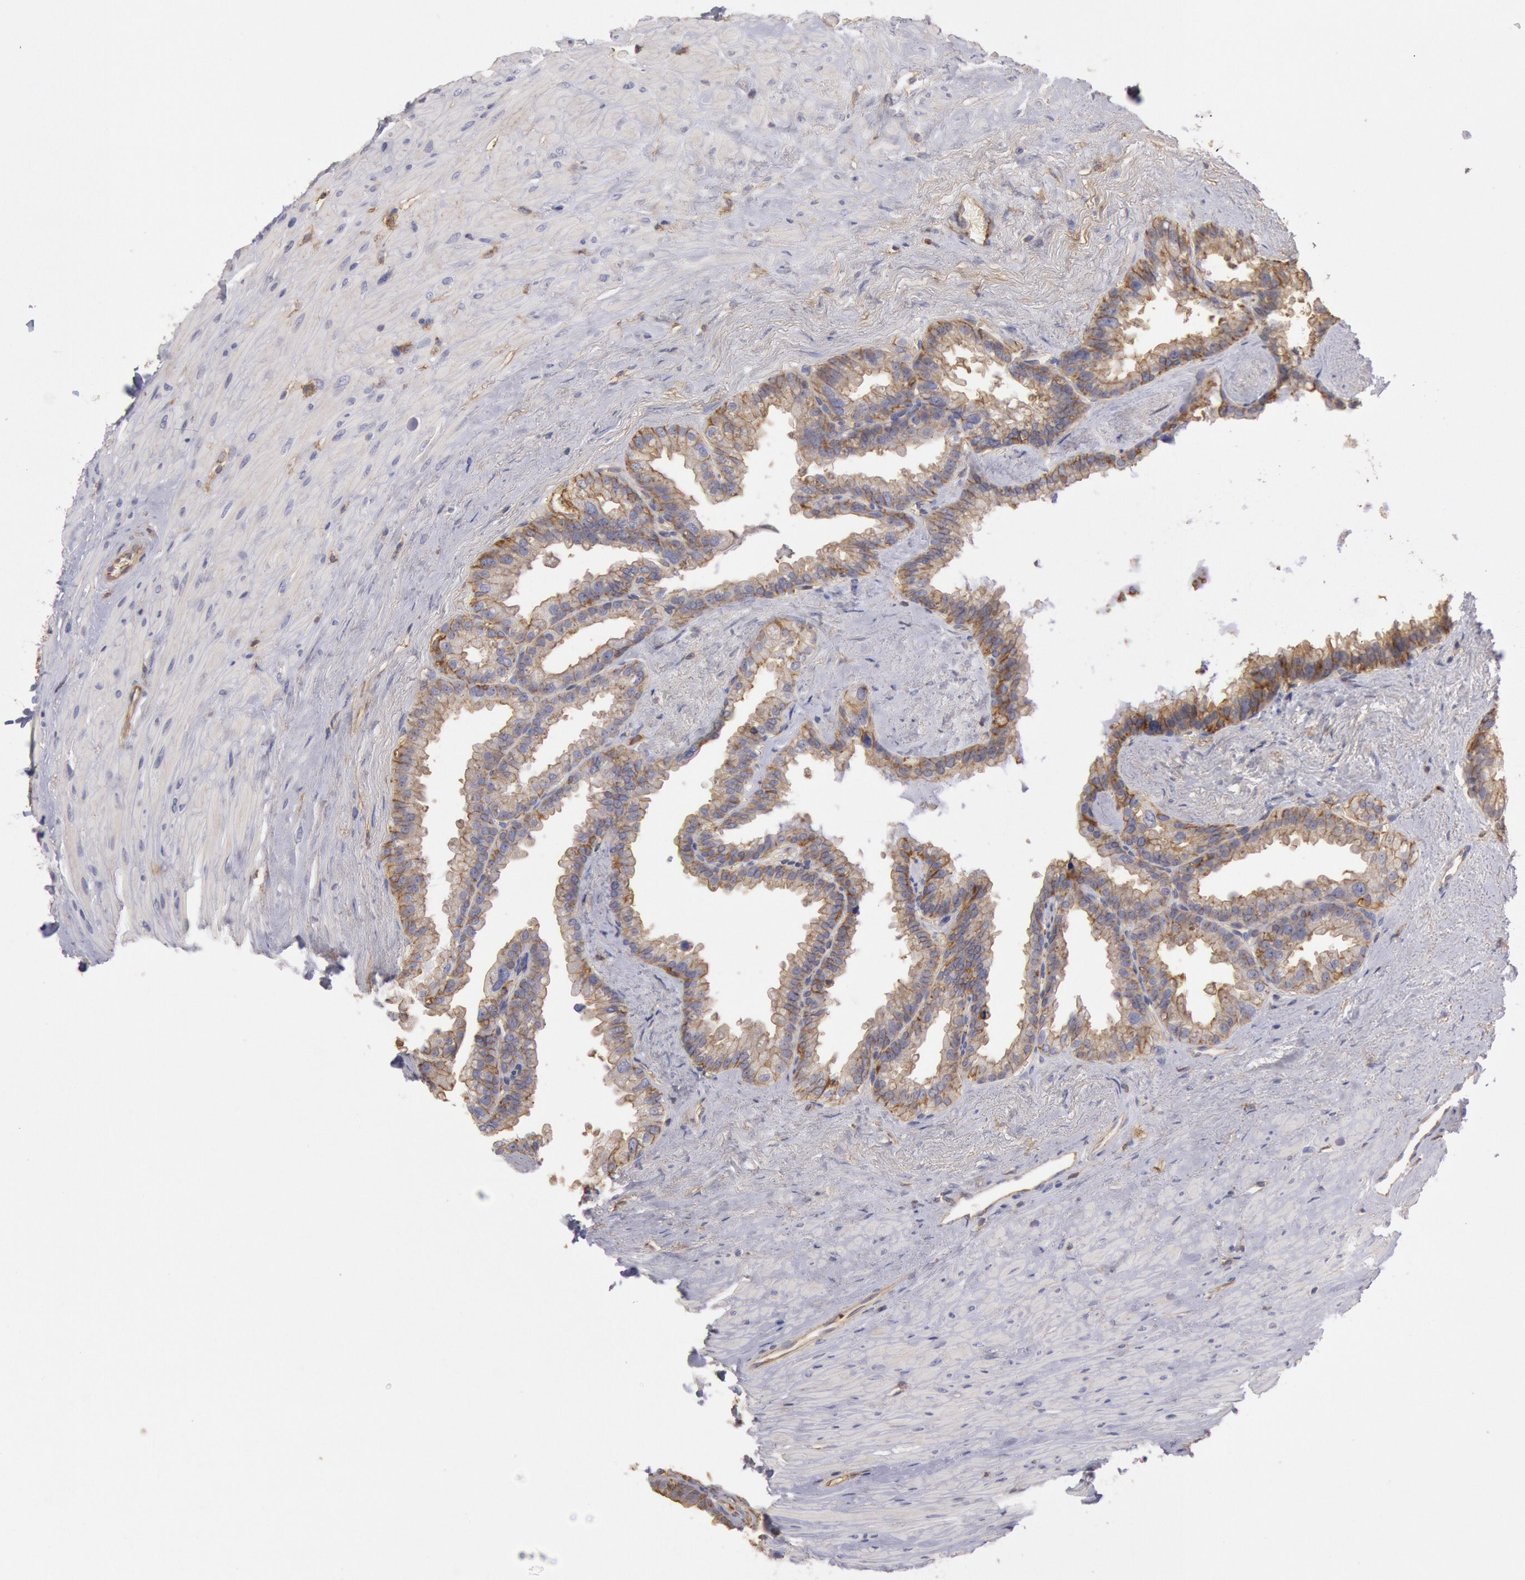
{"staining": {"intensity": "moderate", "quantity": ">75%", "location": "cytoplasmic/membranous"}, "tissue": "seminal vesicle", "cell_type": "Glandular cells", "image_type": "normal", "snomed": [{"axis": "morphology", "description": "Normal tissue, NOS"}, {"axis": "topography", "description": "Prostate"}, {"axis": "topography", "description": "Seminal veicle"}], "caption": "High-power microscopy captured an immunohistochemistry micrograph of unremarkable seminal vesicle, revealing moderate cytoplasmic/membranous expression in about >75% of glandular cells.", "gene": "SNAP23", "patient": {"sex": "male", "age": 63}}